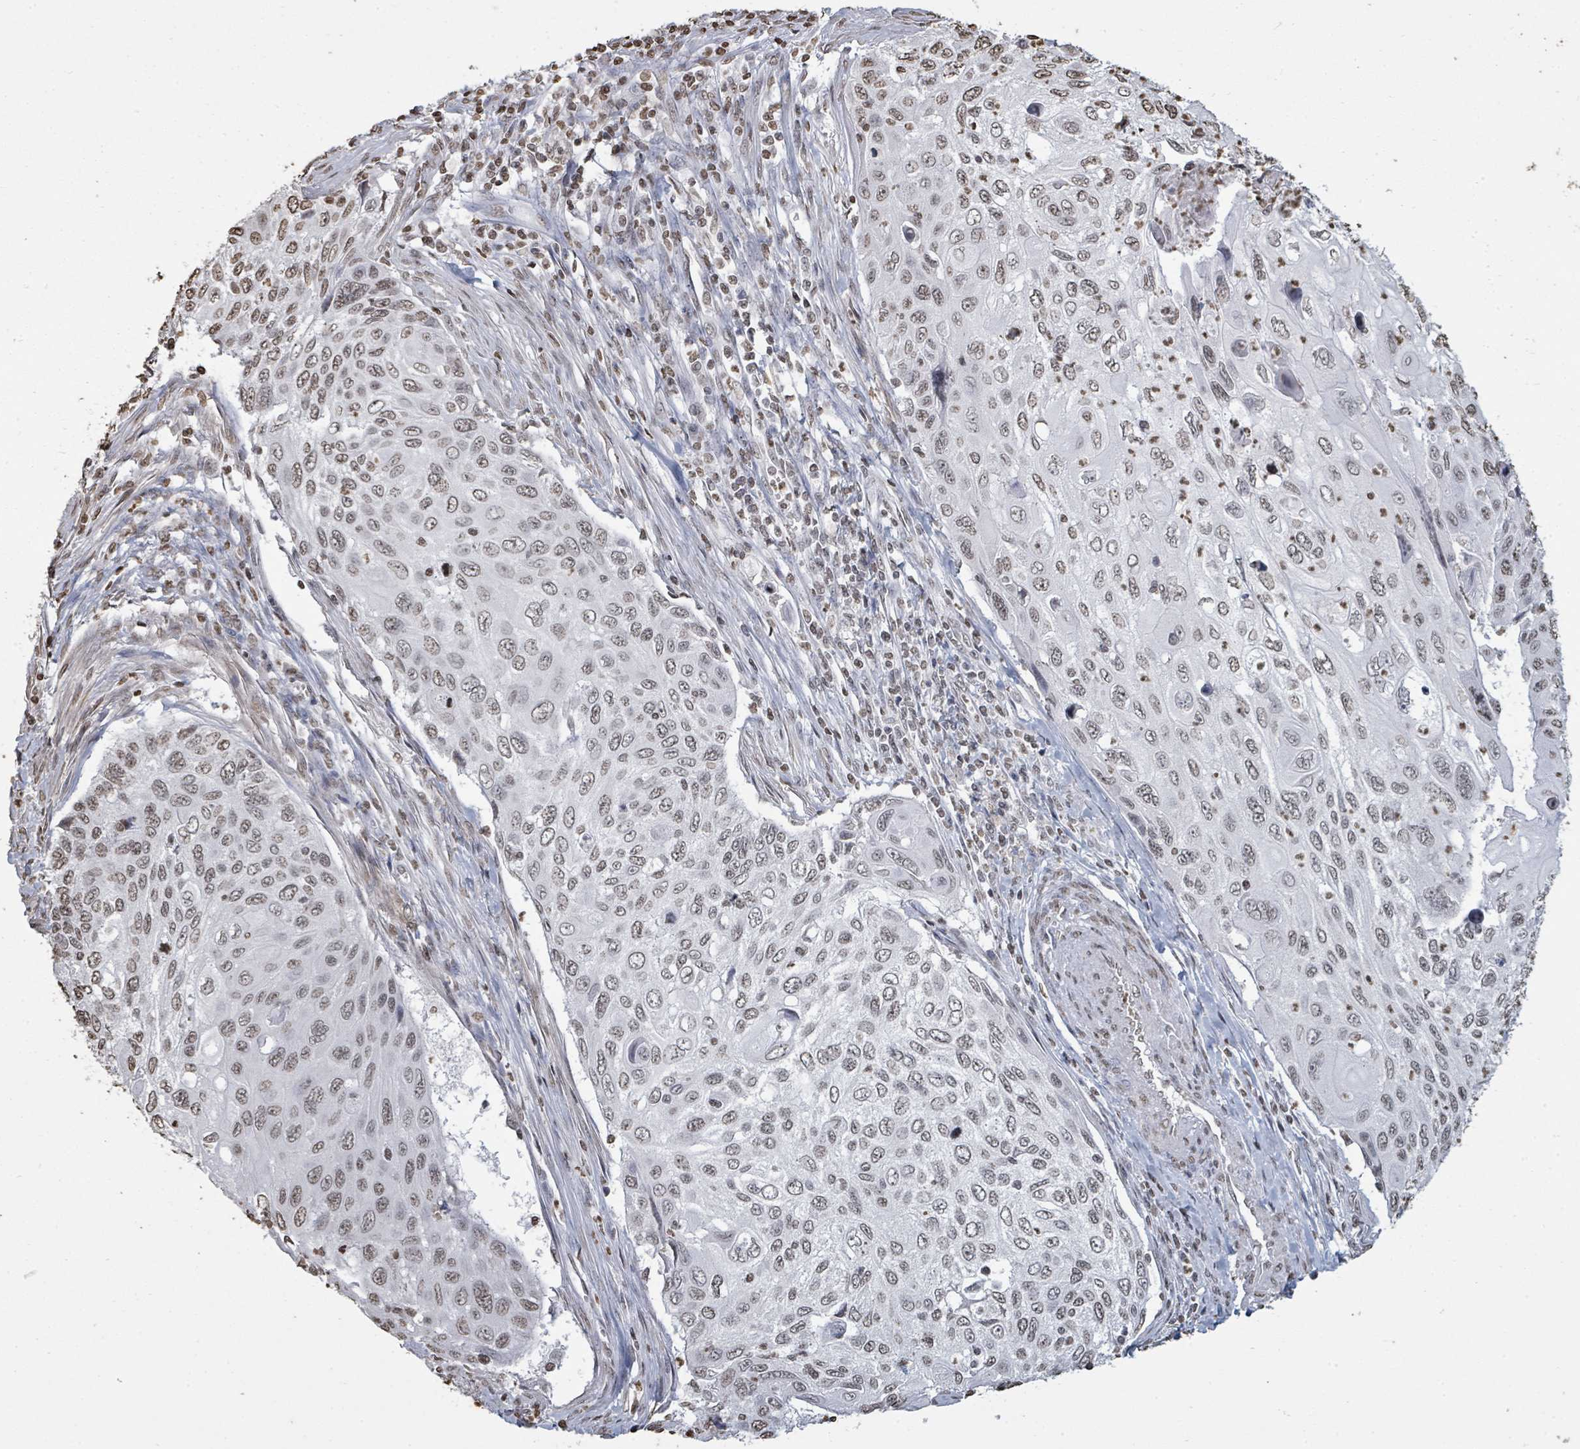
{"staining": {"intensity": "weak", "quantity": ">75%", "location": "nuclear"}, "tissue": "cervical cancer", "cell_type": "Tumor cells", "image_type": "cancer", "snomed": [{"axis": "morphology", "description": "Squamous cell carcinoma, NOS"}, {"axis": "topography", "description": "Cervix"}], "caption": "DAB immunohistochemical staining of cervical cancer demonstrates weak nuclear protein positivity in approximately >75% of tumor cells. (Brightfield microscopy of DAB IHC at high magnification).", "gene": "MRPS12", "patient": {"sex": "female", "age": 70}}